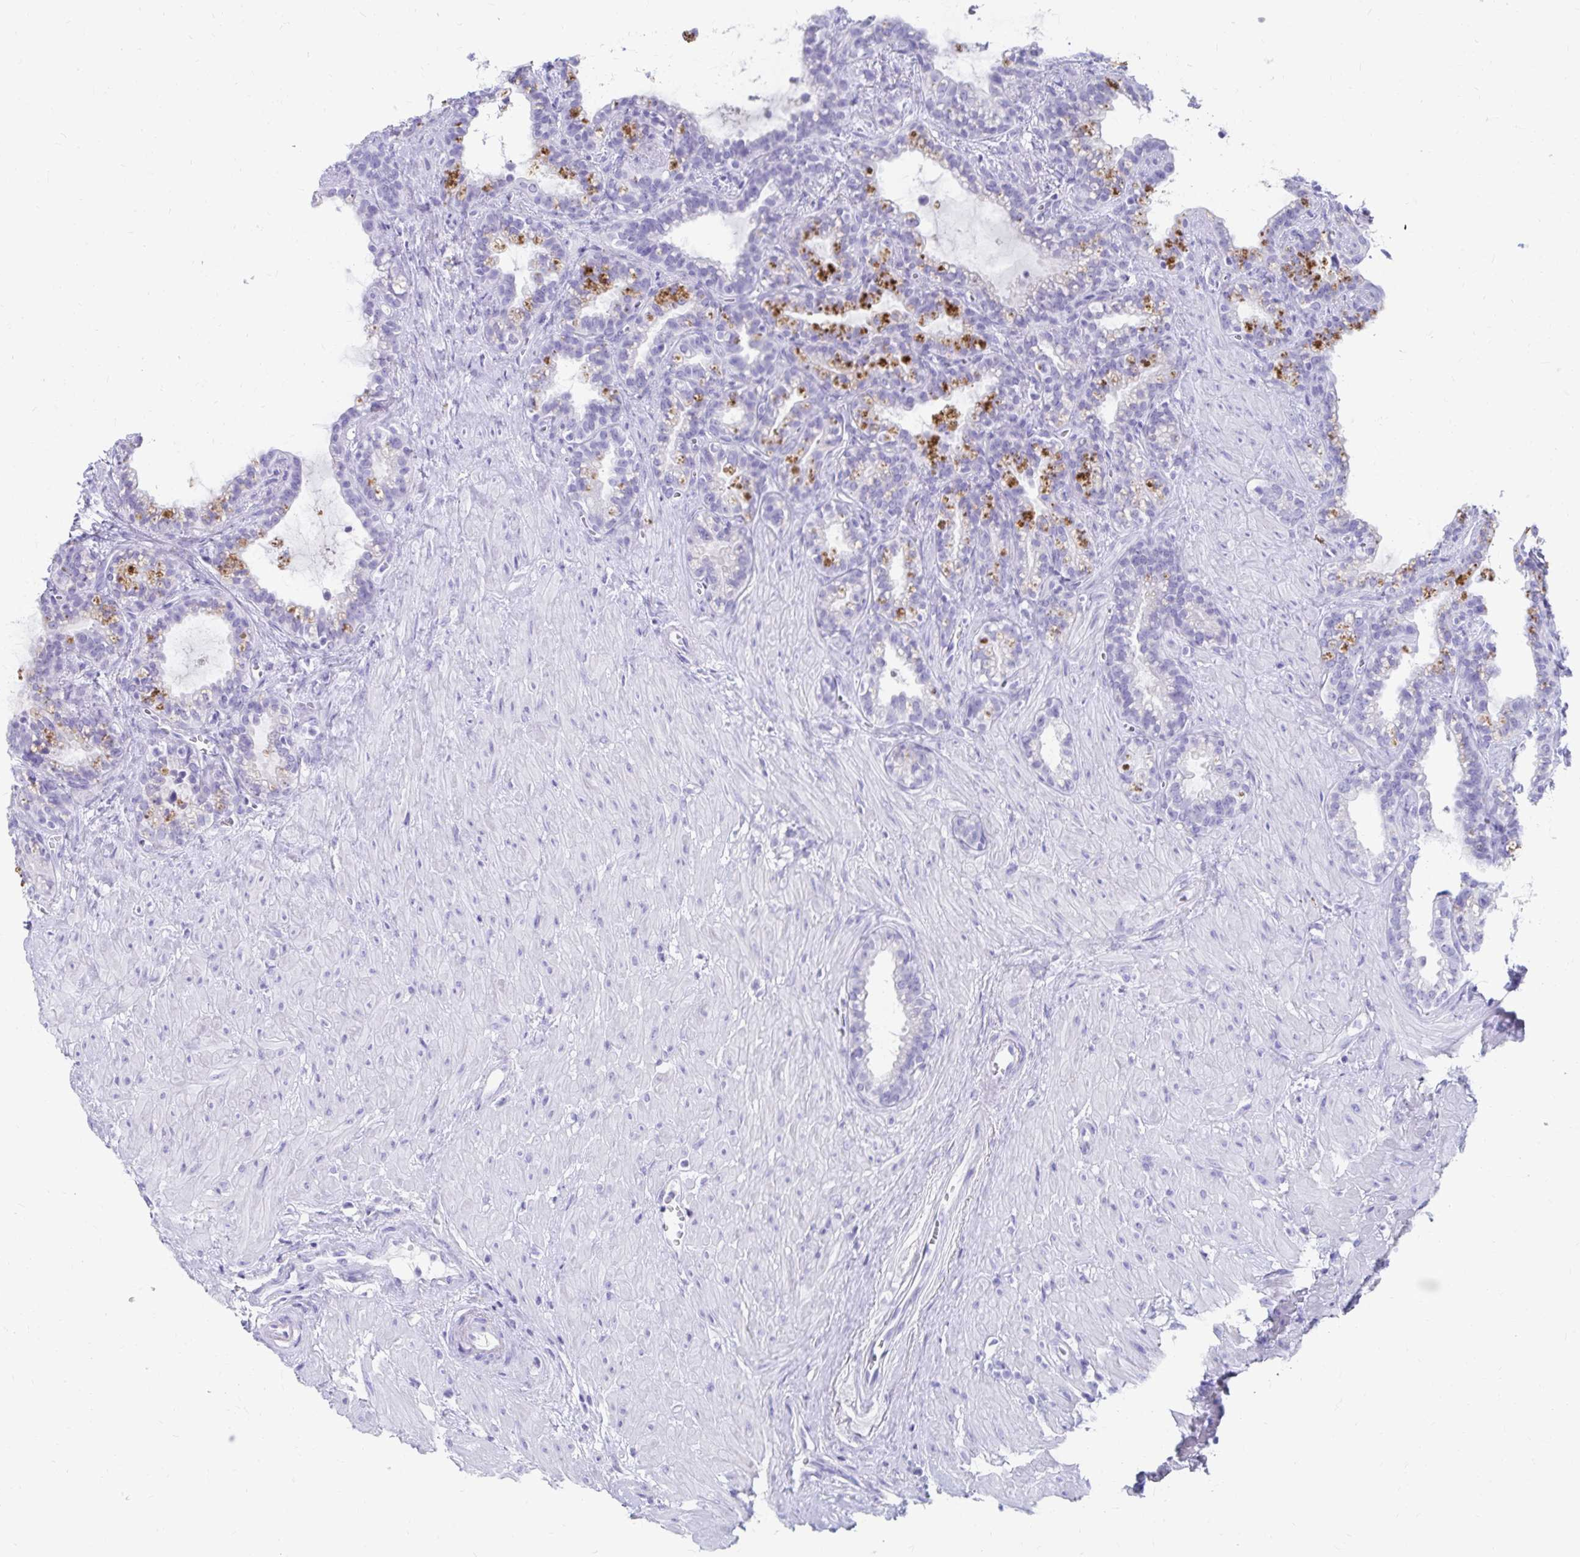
{"staining": {"intensity": "negative", "quantity": "none", "location": "none"}, "tissue": "seminal vesicle", "cell_type": "Glandular cells", "image_type": "normal", "snomed": [{"axis": "morphology", "description": "Normal tissue, NOS"}, {"axis": "topography", "description": "Seminal veicle"}], "caption": "IHC micrograph of benign human seminal vesicle stained for a protein (brown), which displays no expression in glandular cells.", "gene": "DPEP3", "patient": {"sex": "male", "age": 76}}